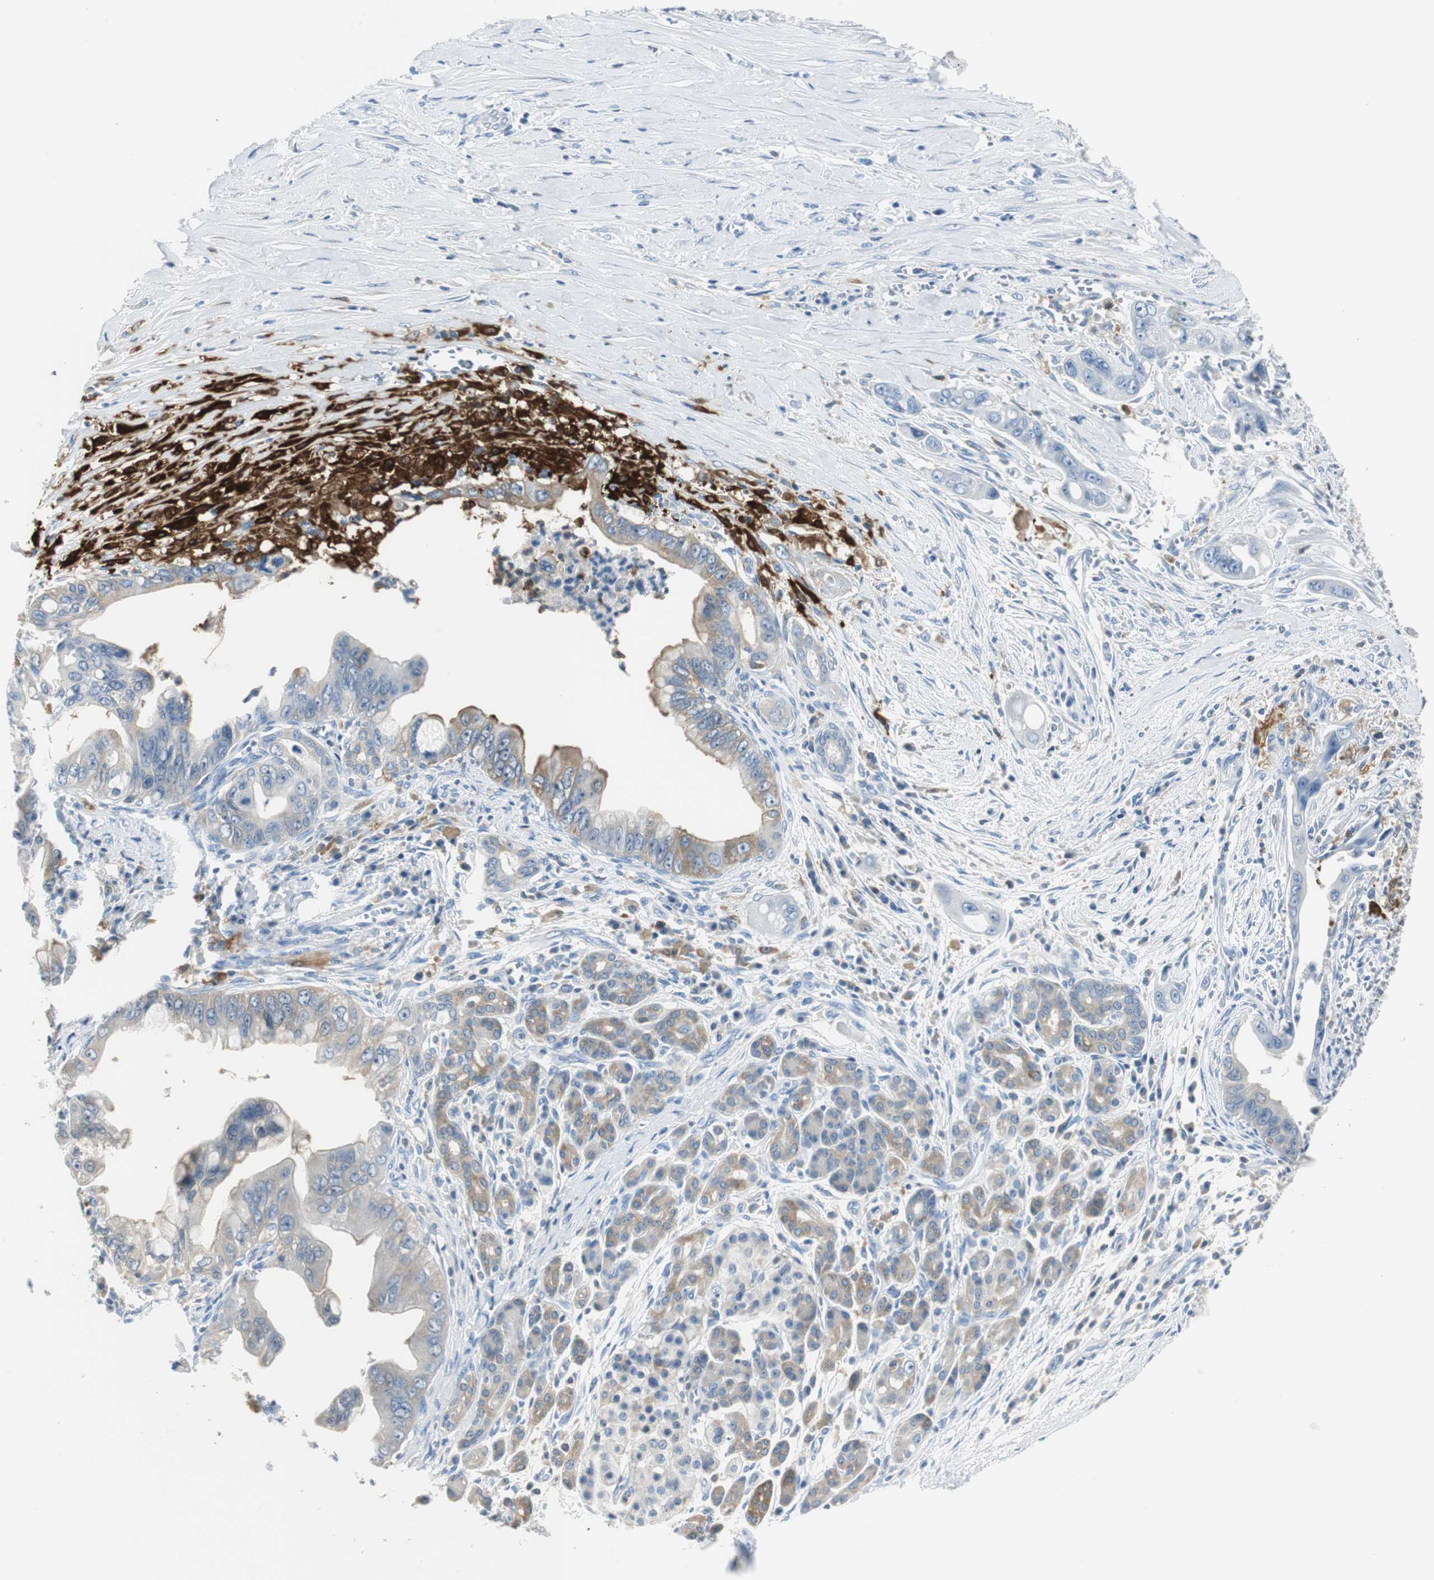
{"staining": {"intensity": "moderate", "quantity": "<25%", "location": "cytoplasmic/membranous"}, "tissue": "pancreatic cancer", "cell_type": "Tumor cells", "image_type": "cancer", "snomed": [{"axis": "morphology", "description": "Adenocarcinoma, NOS"}, {"axis": "topography", "description": "Pancreas"}], "caption": "Moderate cytoplasmic/membranous staining is identified in approximately <25% of tumor cells in pancreatic adenocarcinoma.", "gene": "FBP1", "patient": {"sex": "male", "age": 59}}